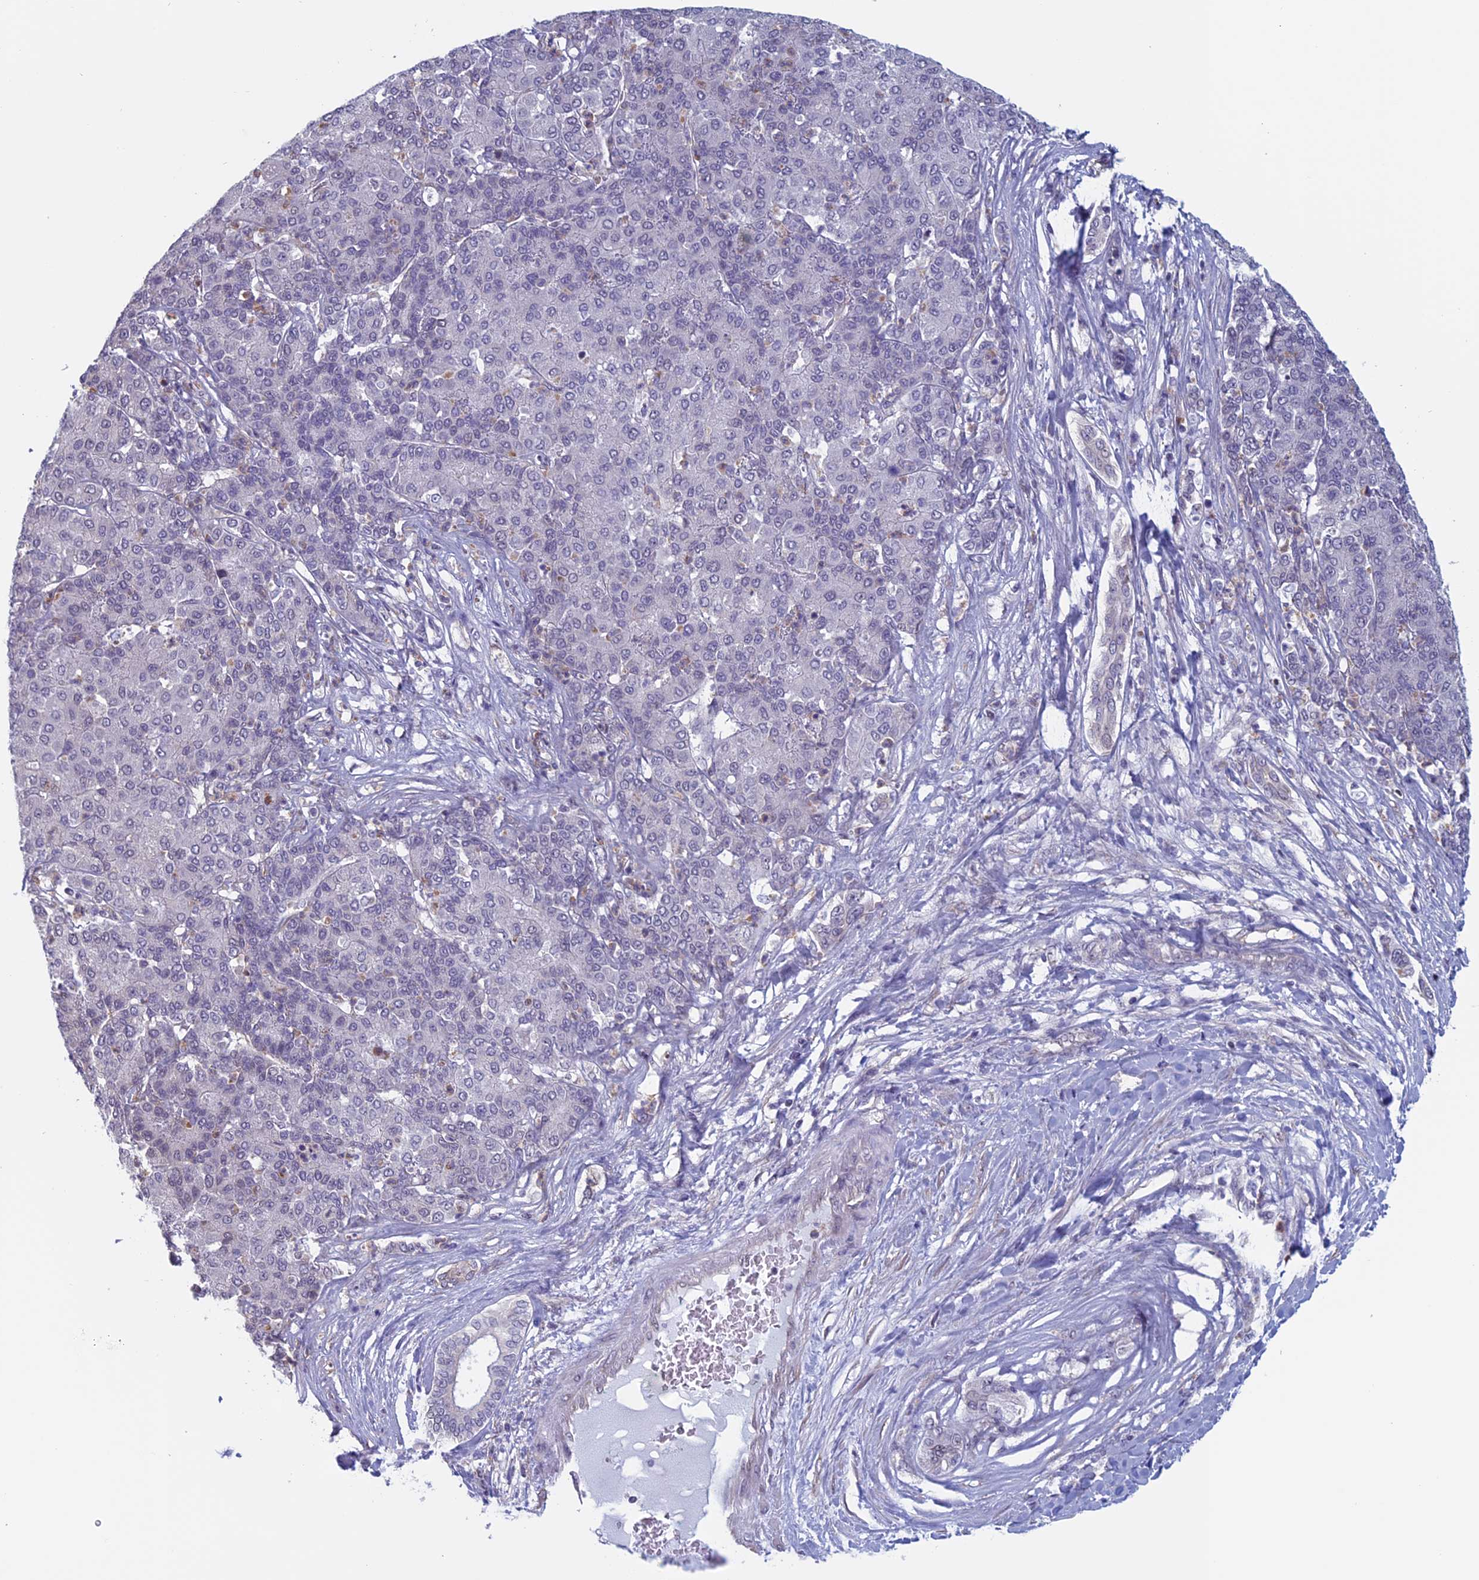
{"staining": {"intensity": "negative", "quantity": "none", "location": "none"}, "tissue": "liver cancer", "cell_type": "Tumor cells", "image_type": "cancer", "snomed": [{"axis": "morphology", "description": "Carcinoma, Hepatocellular, NOS"}, {"axis": "topography", "description": "Liver"}], "caption": "IHC image of human liver cancer (hepatocellular carcinoma) stained for a protein (brown), which demonstrates no expression in tumor cells. (DAB immunohistochemistry (IHC), high magnification).", "gene": "SLC1A6", "patient": {"sex": "male", "age": 65}}